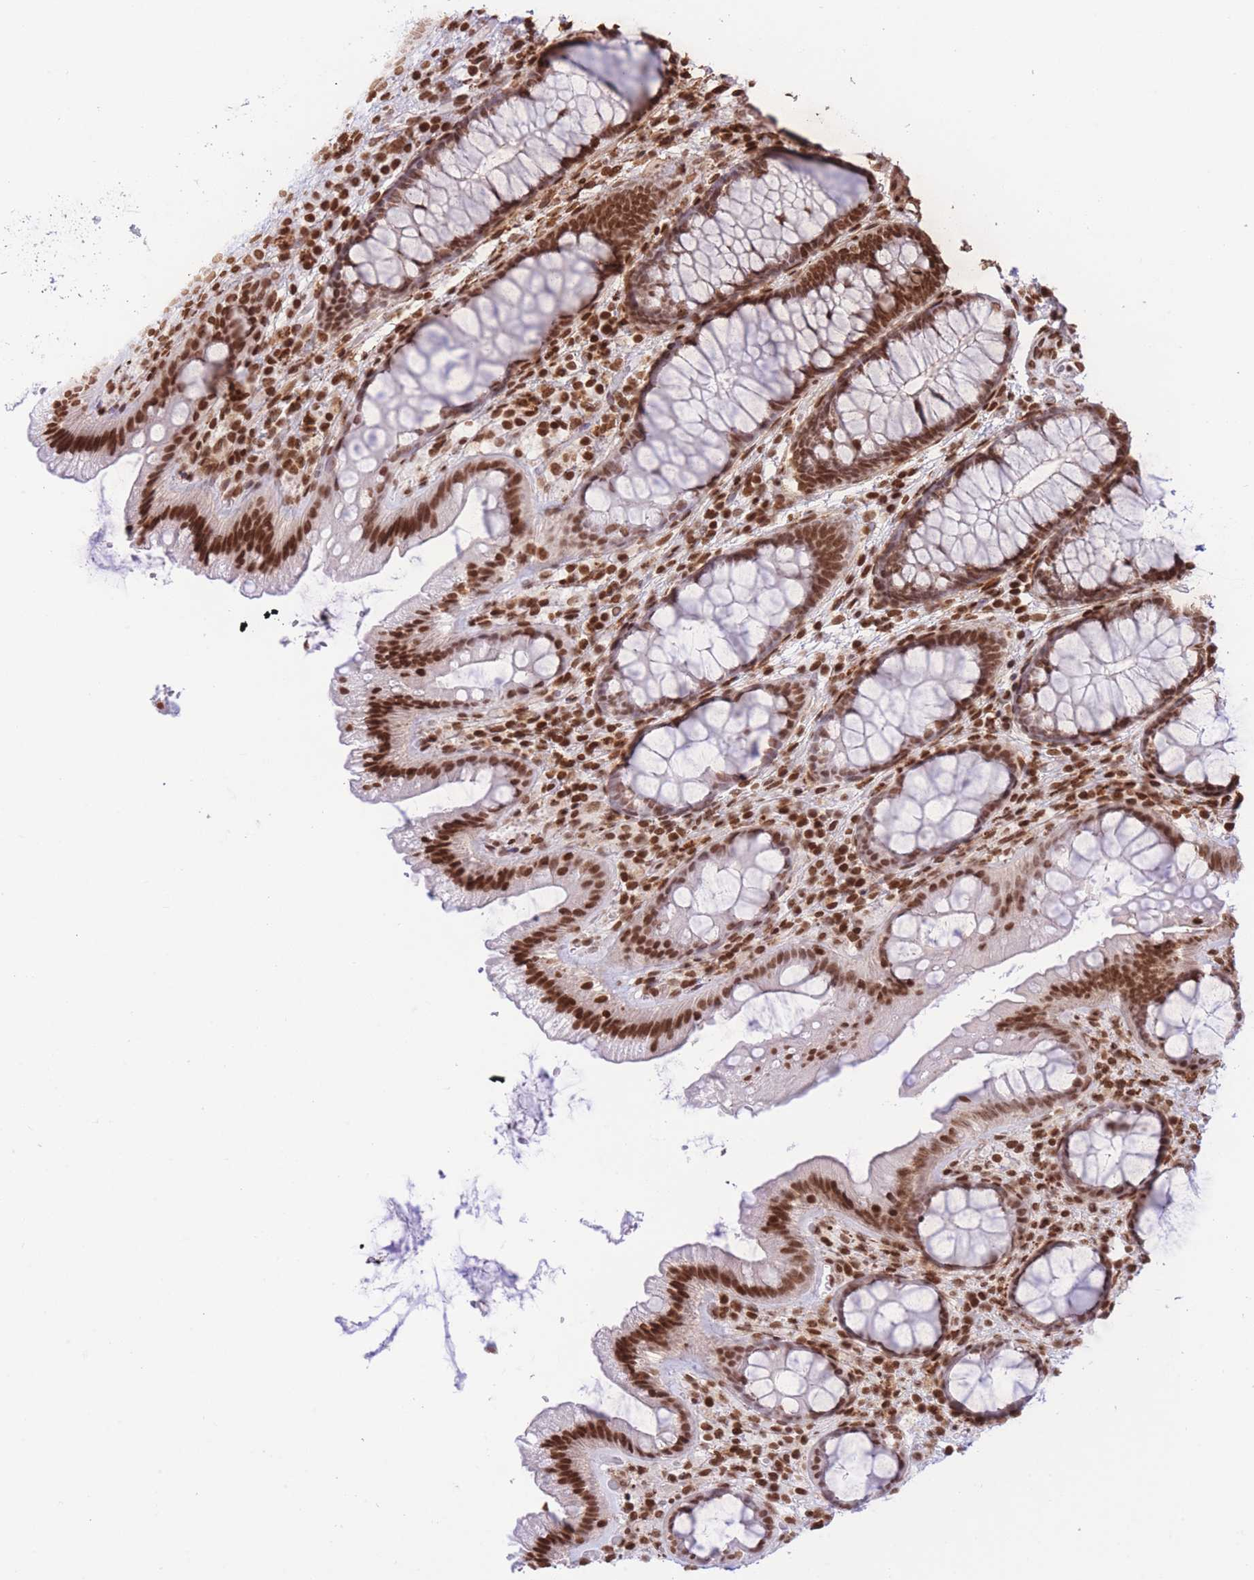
{"staining": {"intensity": "strong", "quantity": ">75%", "location": "nuclear"}, "tissue": "colon", "cell_type": "Glandular cells", "image_type": "normal", "snomed": [{"axis": "morphology", "description": "Normal tissue, NOS"}, {"axis": "topography", "description": "Colon"}], "caption": "Benign colon was stained to show a protein in brown. There is high levels of strong nuclear expression in about >75% of glandular cells.", "gene": "H2BC10", "patient": {"sex": "male", "age": 46}}